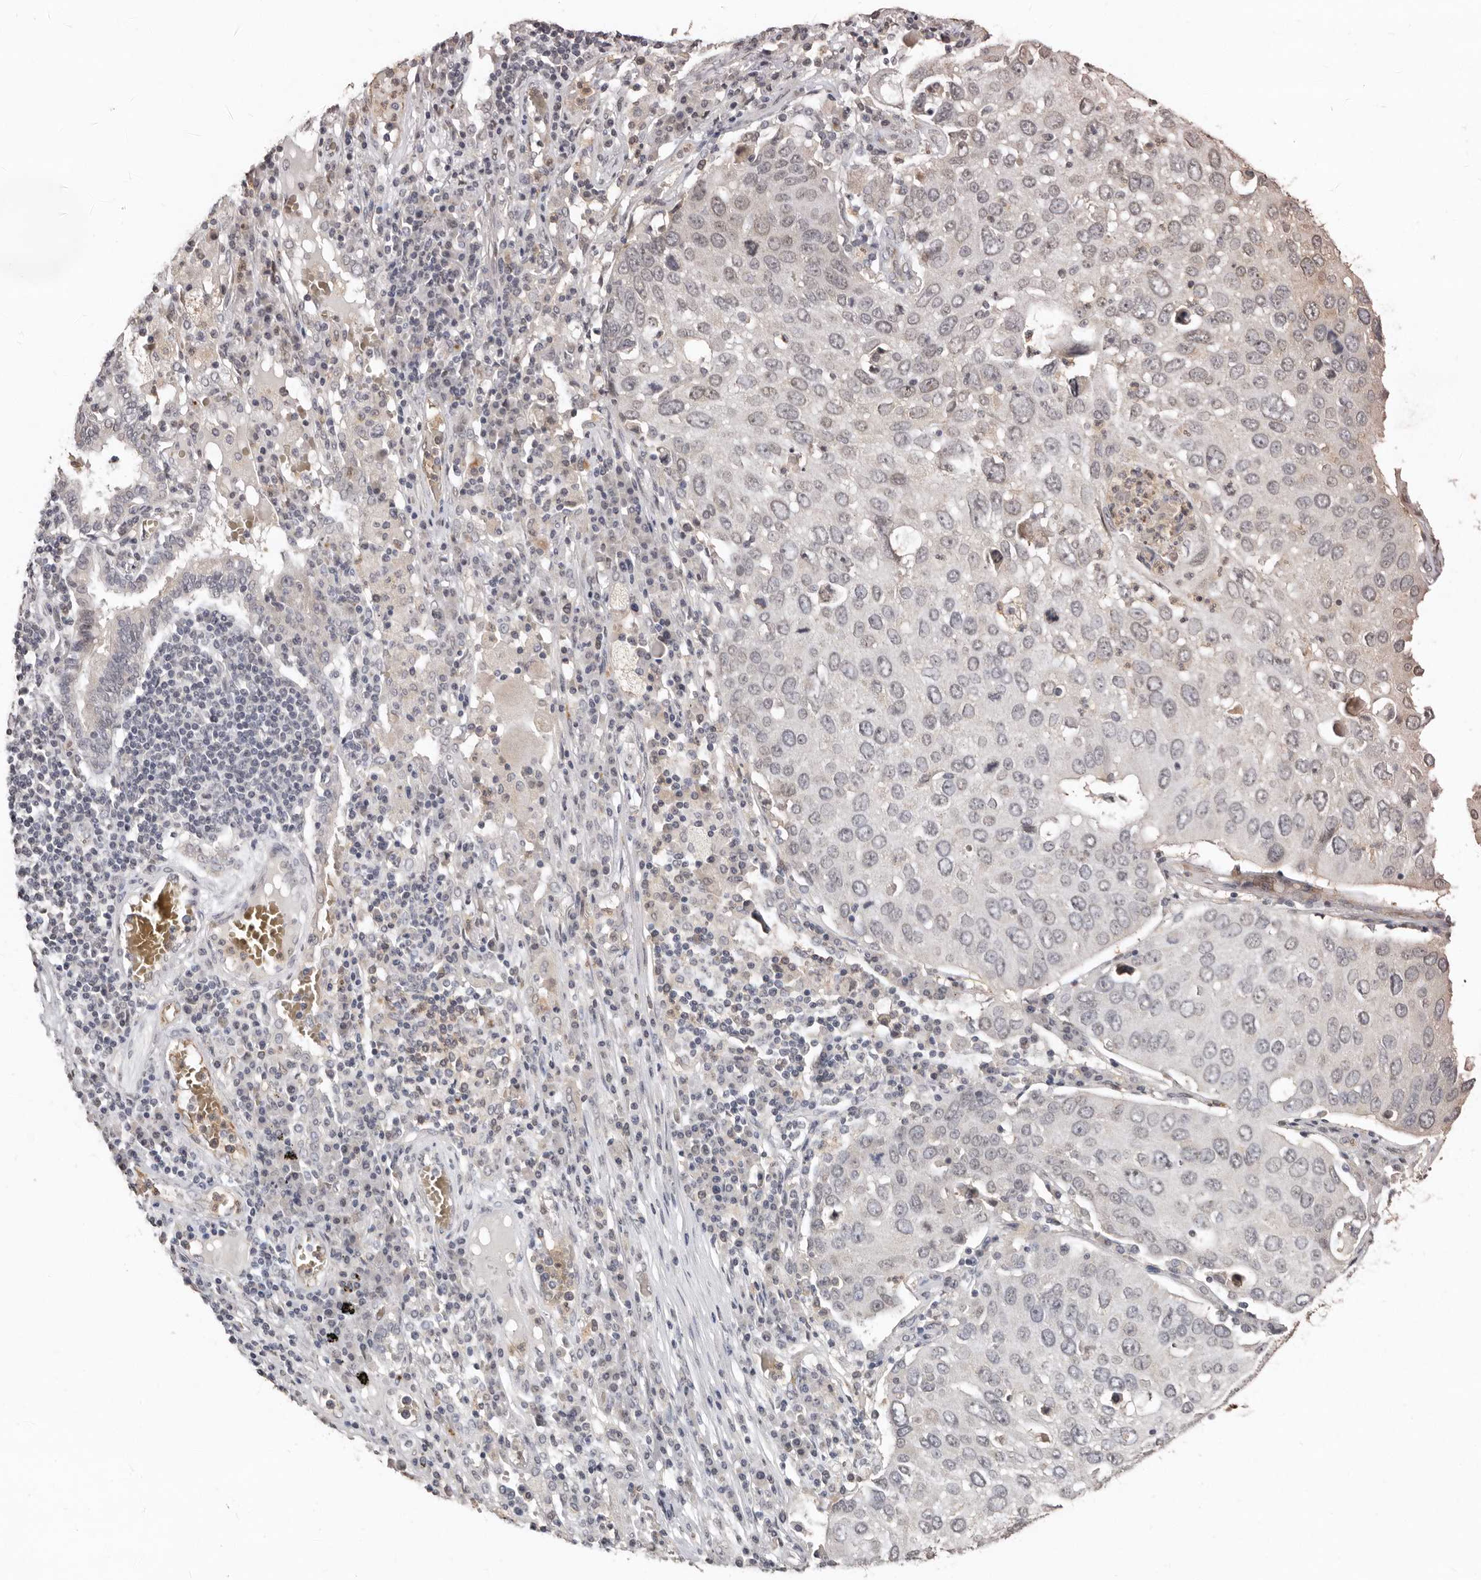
{"staining": {"intensity": "negative", "quantity": "none", "location": "none"}, "tissue": "lung cancer", "cell_type": "Tumor cells", "image_type": "cancer", "snomed": [{"axis": "morphology", "description": "Squamous cell carcinoma, NOS"}, {"axis": "topography", "description": "Lung"}], "caption": "Immunohistochemical staining of lung cancer (squamous cell carcinoma) demonstrates no significant expression in tumor cells.", "gene": "SULT1E1", "patient": {"sex": "male", "age": 65}}